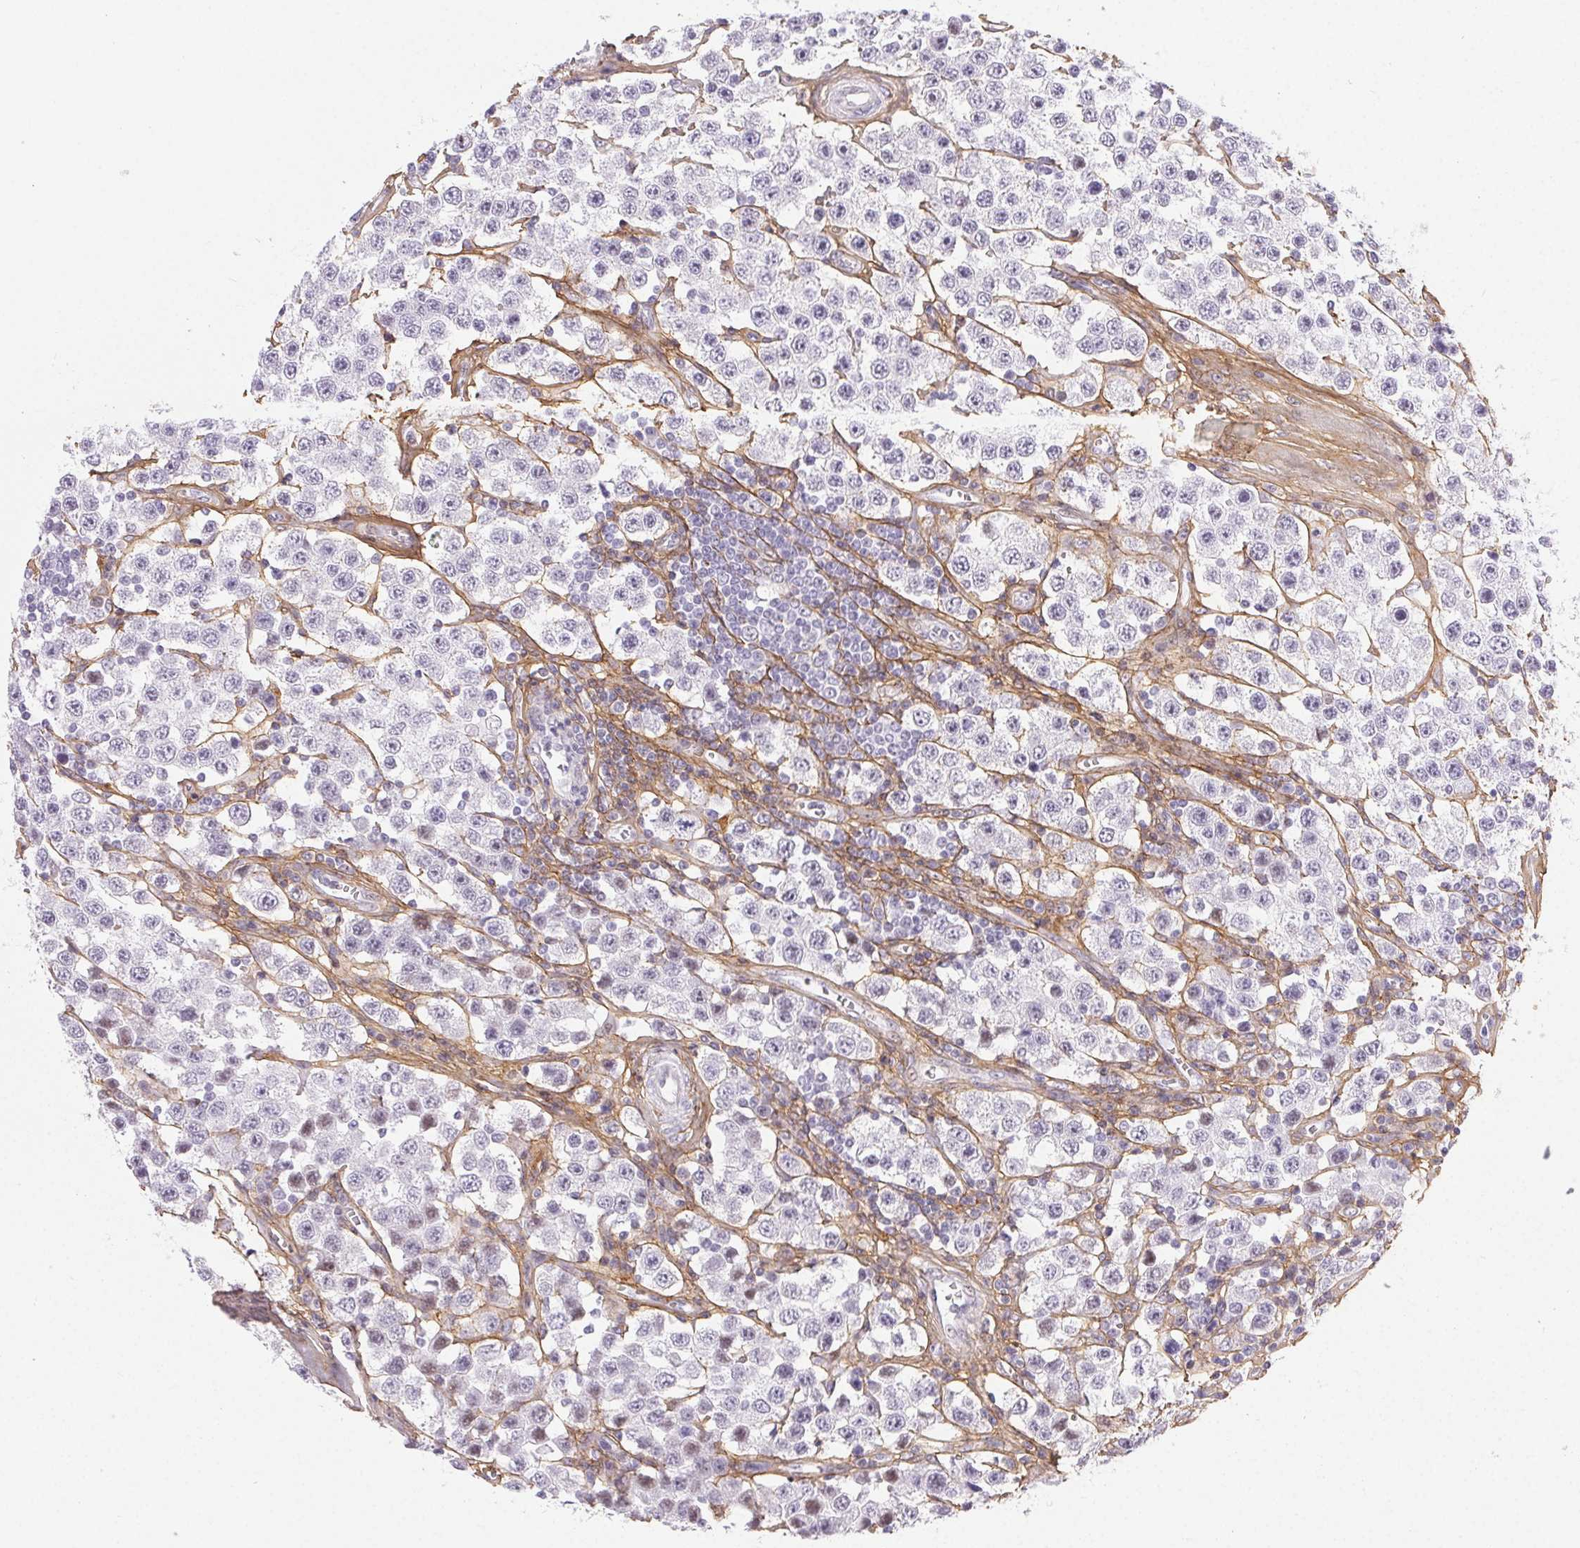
{"staining": {"intensity": "weak", "quantity": "<25%", "location": "nuclear"}, "tissue": "testis cancer", "cell_type": "Tumor cells", "image_type": "cancer", "snomed": [{"axis": "morphology", "description": "Seminoma, NOS"}, {"axis": "topography", "description": "Testis"}], "caption": "IHC of testis cancer exhibits no positivity in tumor cells. Nuclei are stained in blue.", "gene": "PDZD2", "patient": {"sex": "male", "age": 34}}